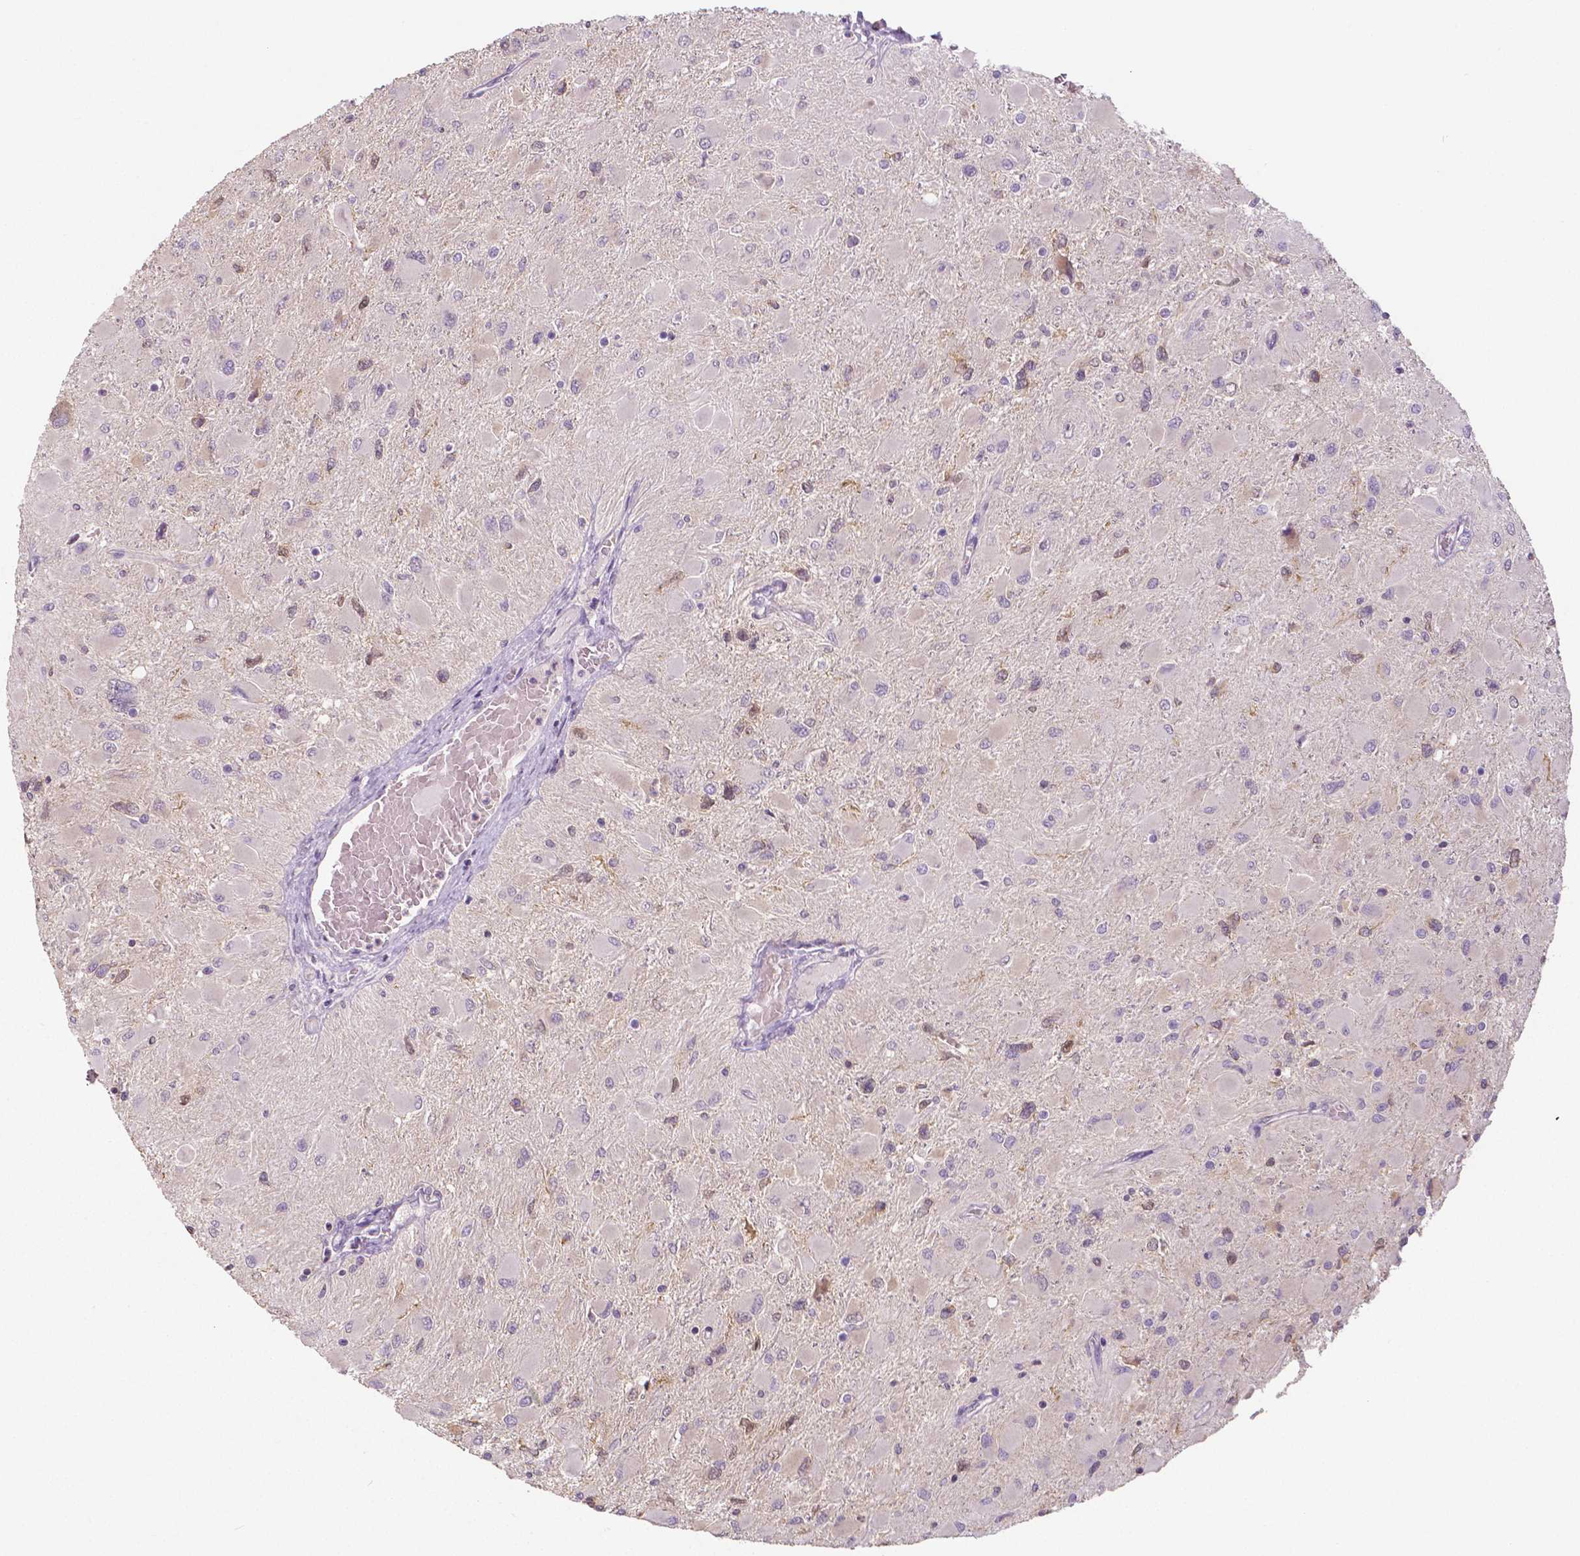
{"staining": {"intensity": "negative", "quantity": "none", "location": "none"}, "tissue": "glioma", "cell_type": "Tumor cells", "image_type": "cancer", "snomed": [{"axis": "morphology", "description": "Glioma, malignant, High grade"}, {"axis": "topography", "description": "Cerebral cortex"}], "caption": "Histopathology image shows no protein staining in tumor cells of glioma tissue.", "gene": "CRMP1", "patient": {"sex": "female", "age": 36}}